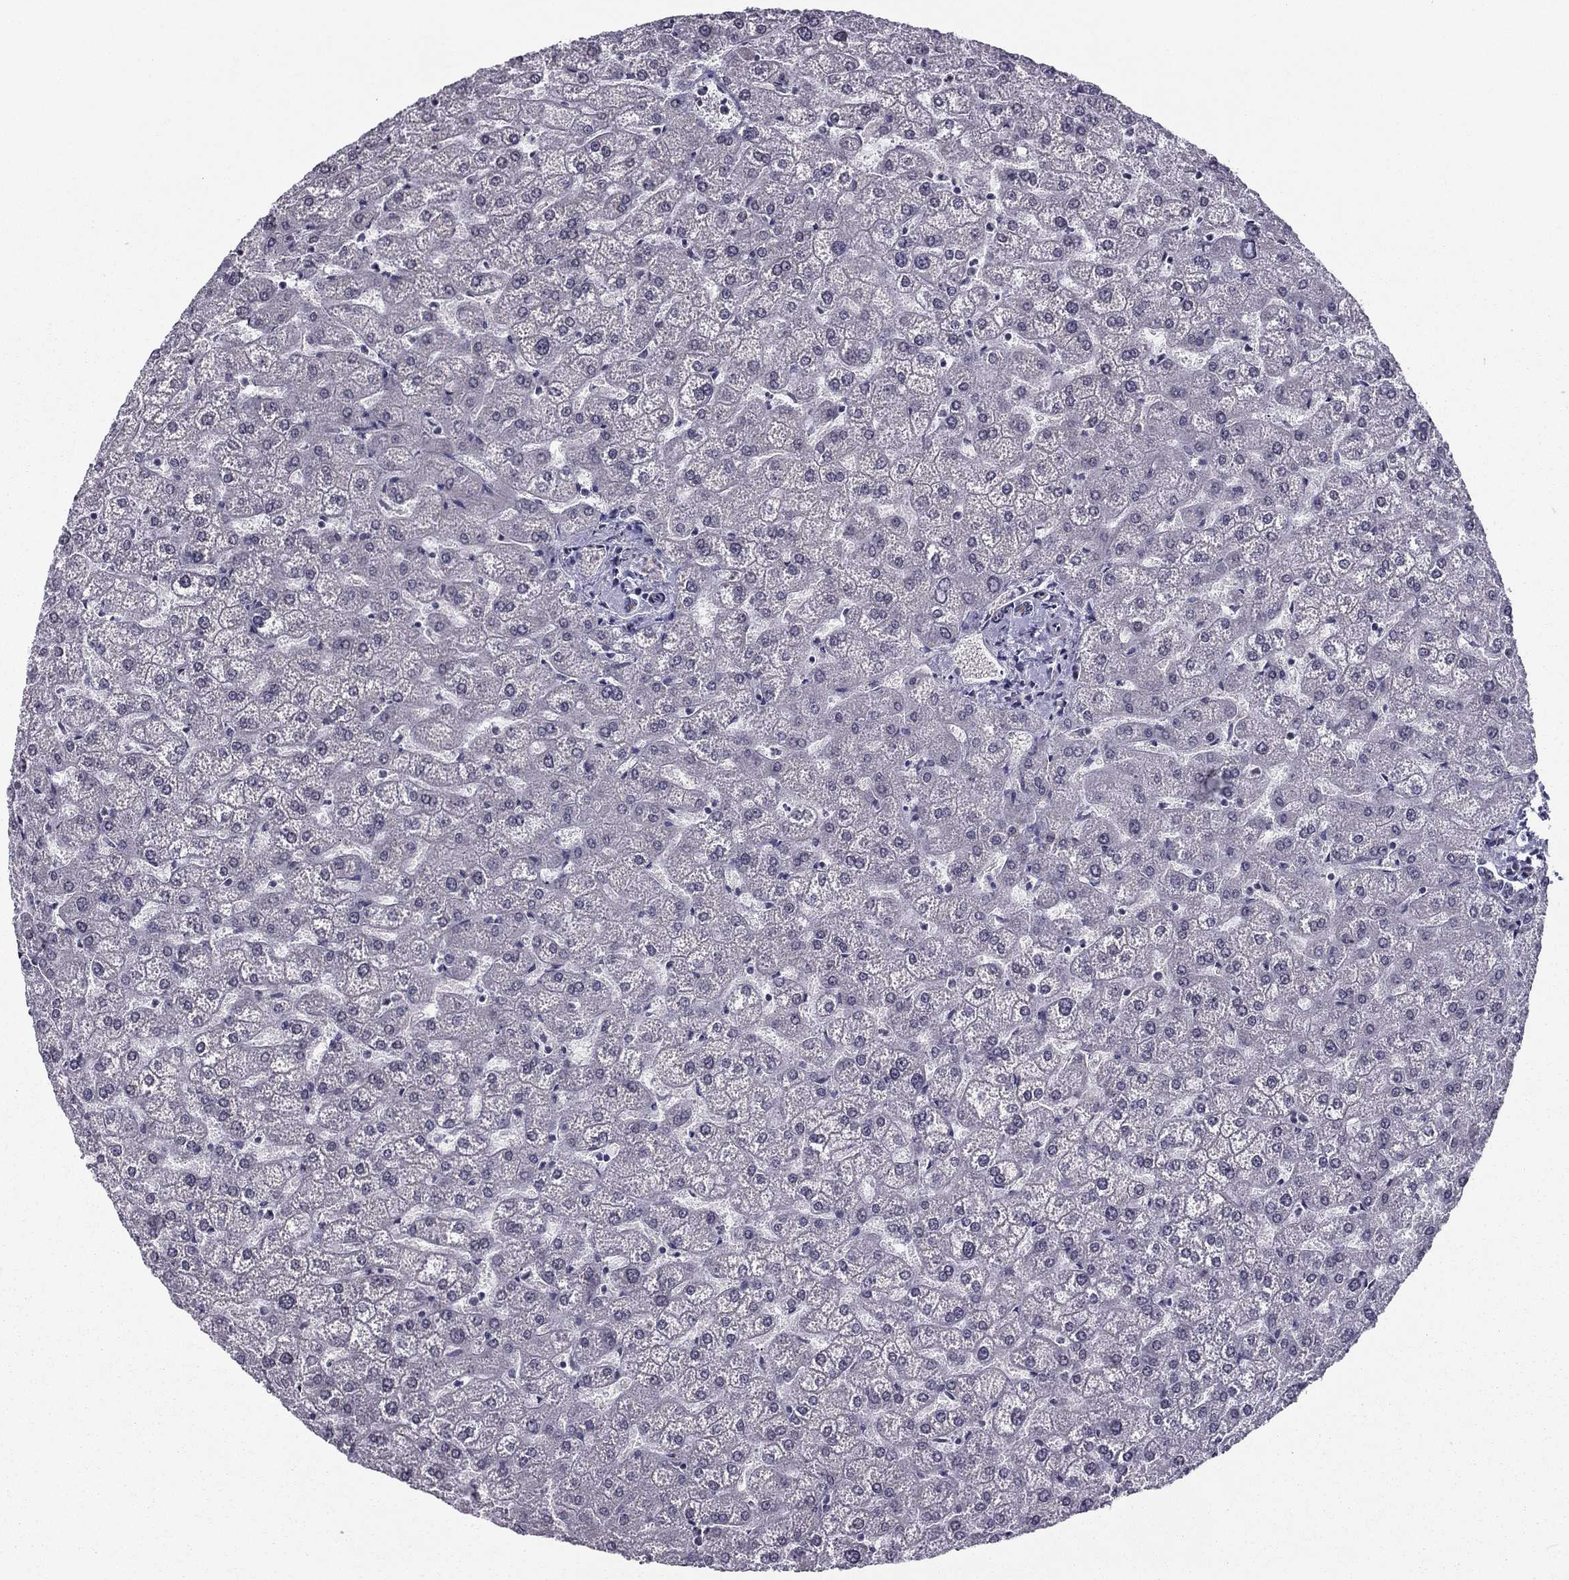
{"staining": {"intensity": "negative", "quantity": "none", "location": "none"}, "tissue": "liver", "cell_type": "Cholangiocytes", "image_type": "normal", "snomed": [{"axis": "morphology", "description": "Normal tissue, NOS"}, {"axis": "topography", "description": "Liver"}], "caption": "Cholangiocytes show no significant protein staining in benign liver.", "gene": "ANKS4B", "patient": {"sex": "female", "age": 32}}